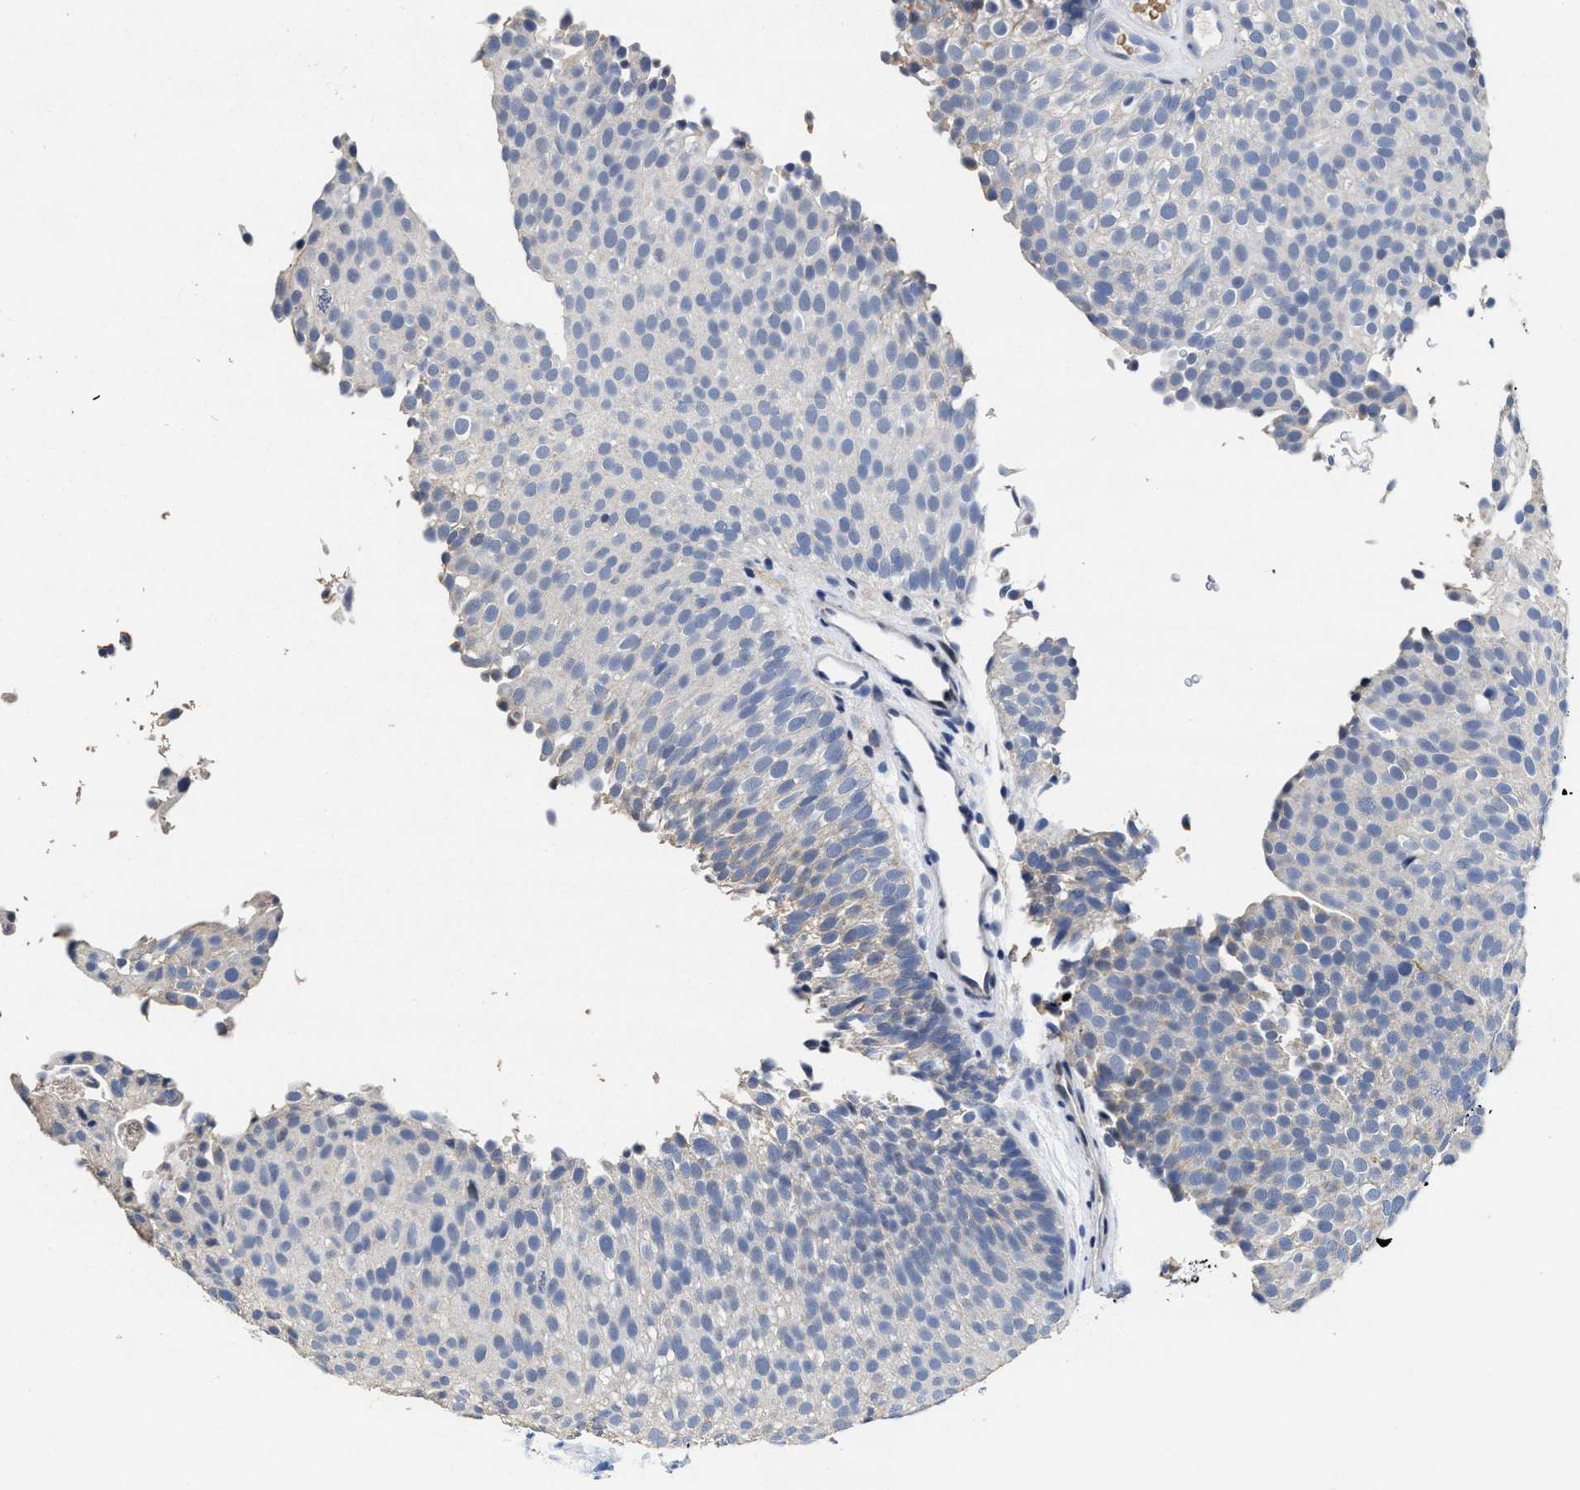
{"staining": {"intensity": "negative", "quantity": "none", "location": "none"}, "tissue": "urothelial cancer", "cell_type": "Tumor cells", "image_type": "cancer", "snomed": [{"axis": "morphology", "description": "Urothelial carcinoma, Low grade"}, {"axis": "topography", "description": "Urinary bladder"}], "caption": "Tumor cells show no significant protein staining in low-grade urothelial carcinoma.", "gene": "ZFAT", "patient": {"sex": "male", "age": 78}}